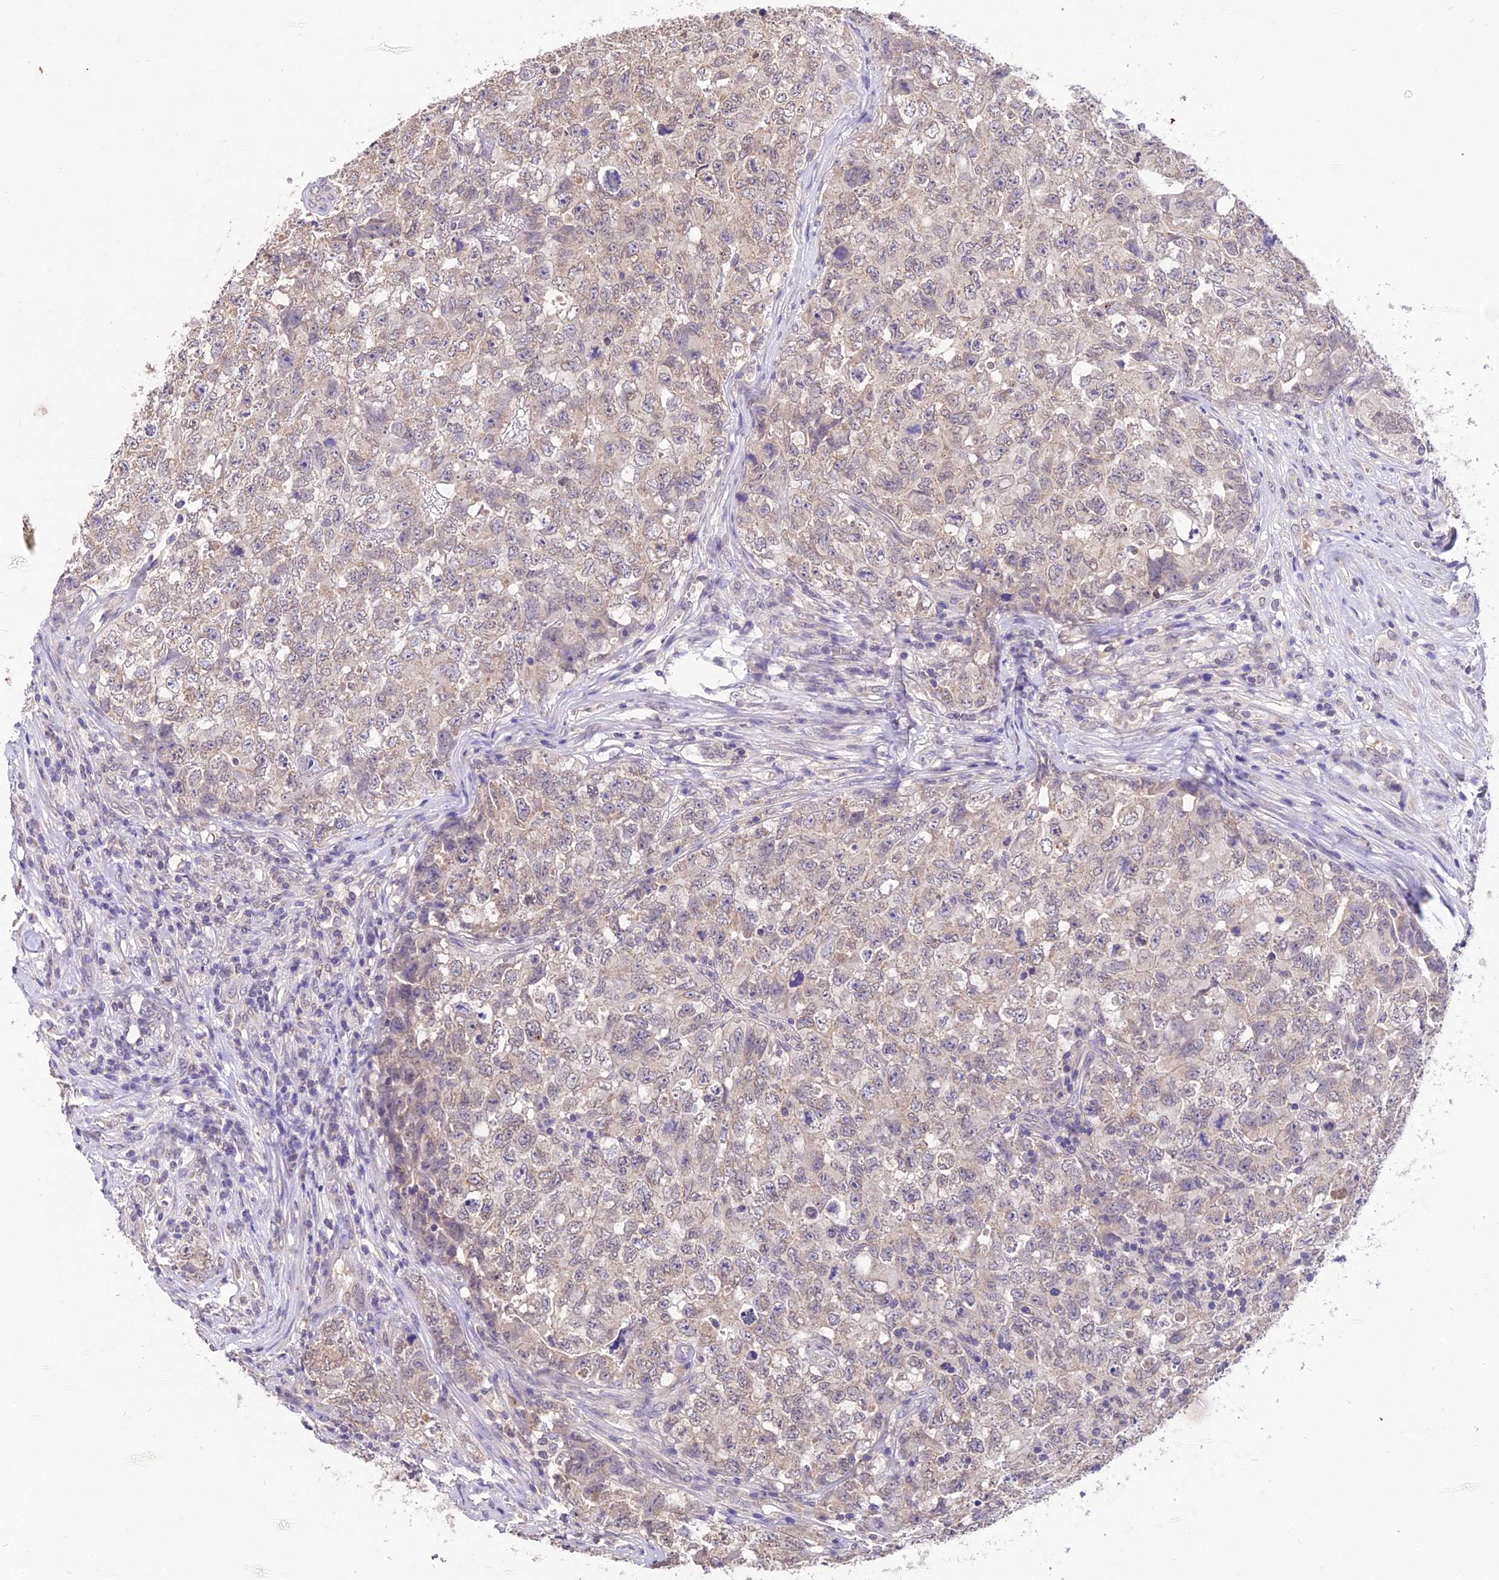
{"staining": {"intensity": "weak", "quantity": "25%-75%", "location": "cytoplasmic/membranous"}, "tissue": "testis cancer", "cell_type": "Tumor cells", "image_type": "cancer", "snomed": [{"axis": "morphology", "description": "Carcinoma, Embryonal, NOS"}, {"axis": "topography", "description": "Testis"}], "caption": "Human testis cancer (embryonal carcinoma) stained with a brown dye reveals weak cytoplasmic/membranous positive expression in approximately 25%-75% of tumor cells.", "gene": "PGK1", "patient": {"sex": "male", "age": 31}}